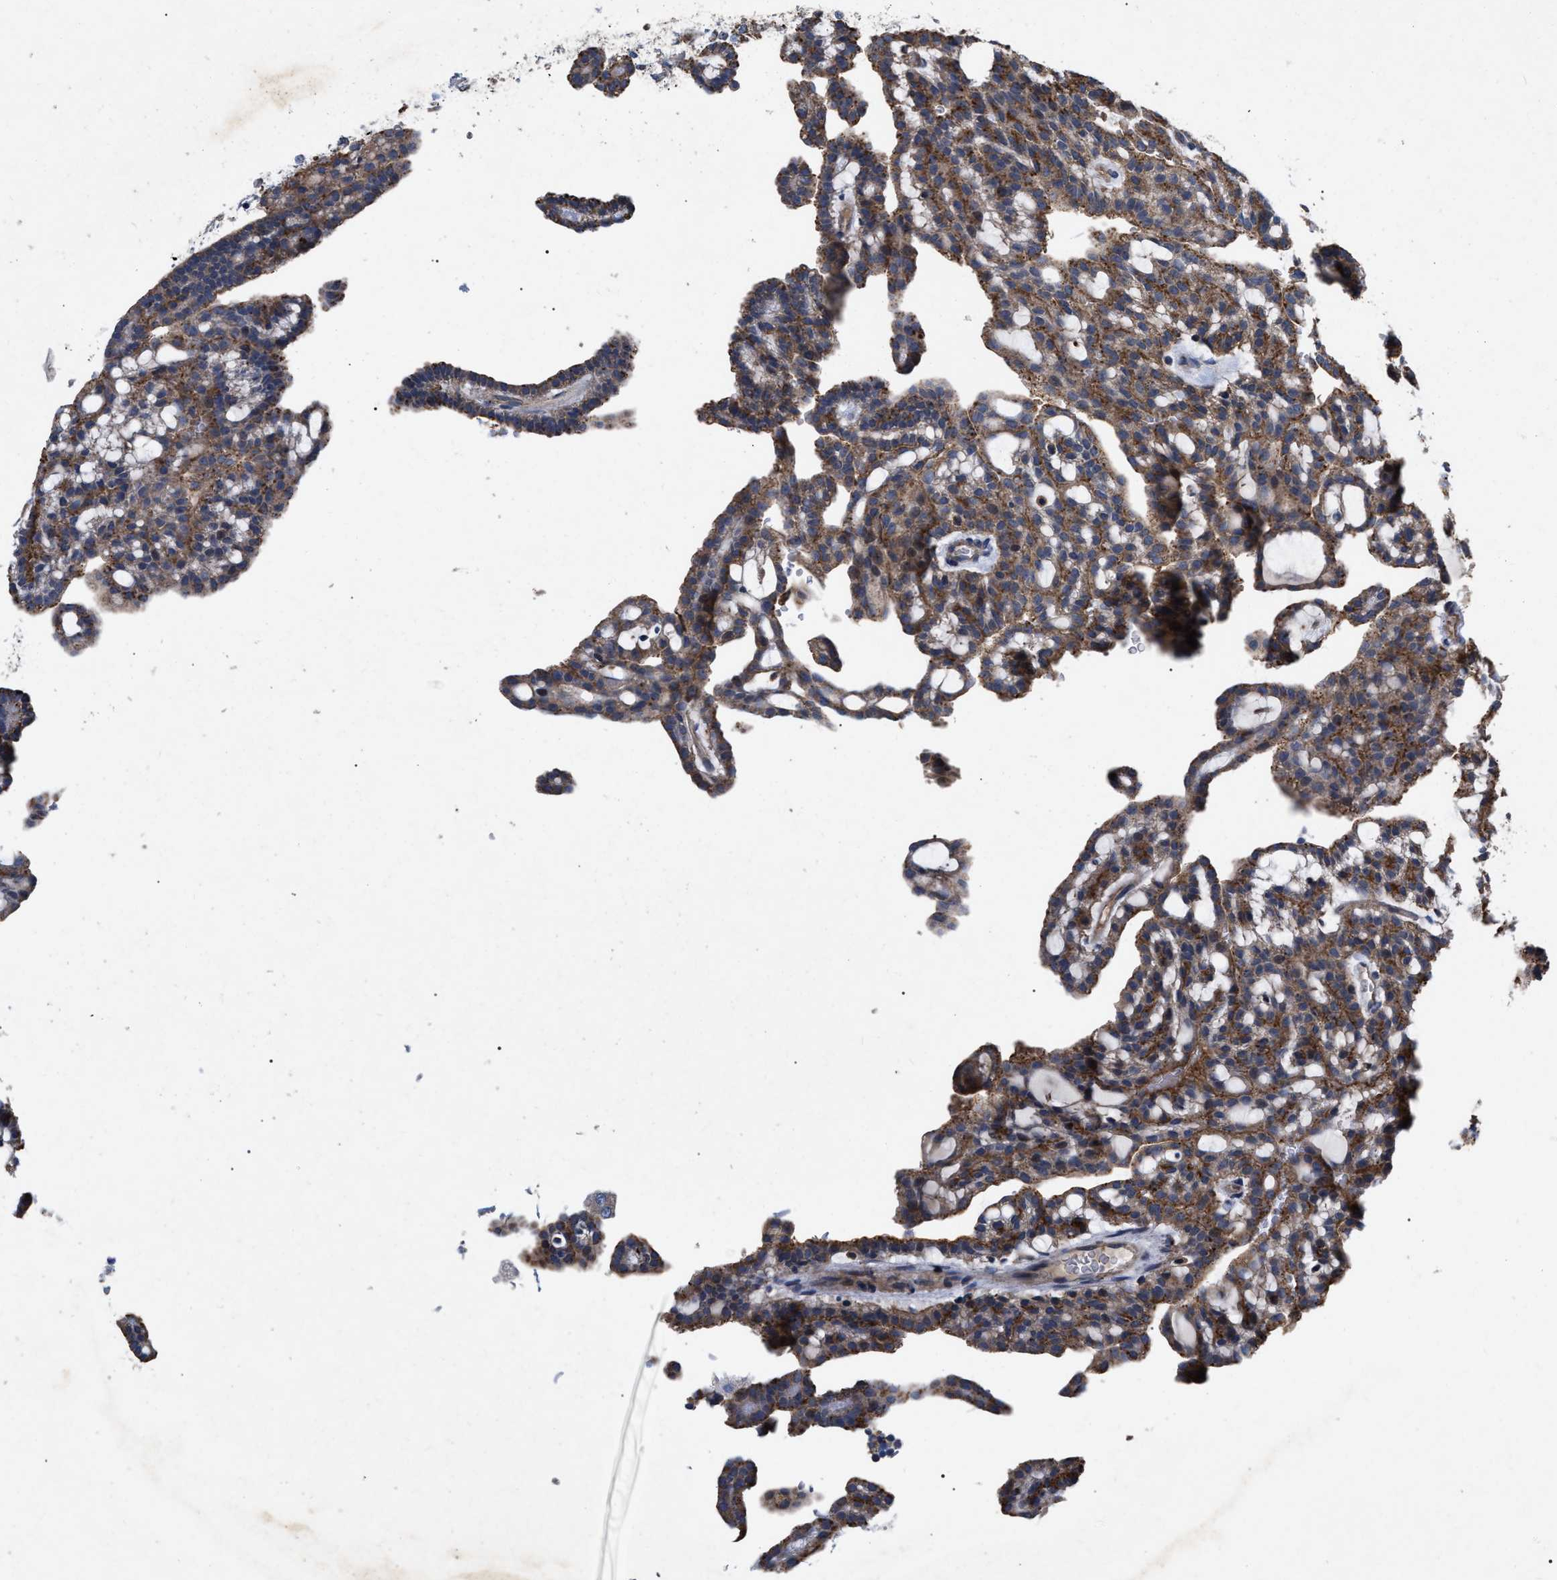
{"staining": {"intensity": "moderate", "quantity": ">75%", "location": "cytoplasmic/membranous"}, "tissue": "renal cancer", "cell_type": "Tumor cells", "image_type": "cancer", "snomed": [{"axis": "morphology", "description": "Adenocarcinoma, NOS"}, {"axis": "topography", "description": "Kidney"}], "caption": "The photomicrograph exhibits a brown stain indicating the presence of a protein in the cytoplasmic/membranous of tumor cells in adenocarcinoma (renal).", "gene": "FAM171A2", "patient": {"sex": "male", "age": 63}}